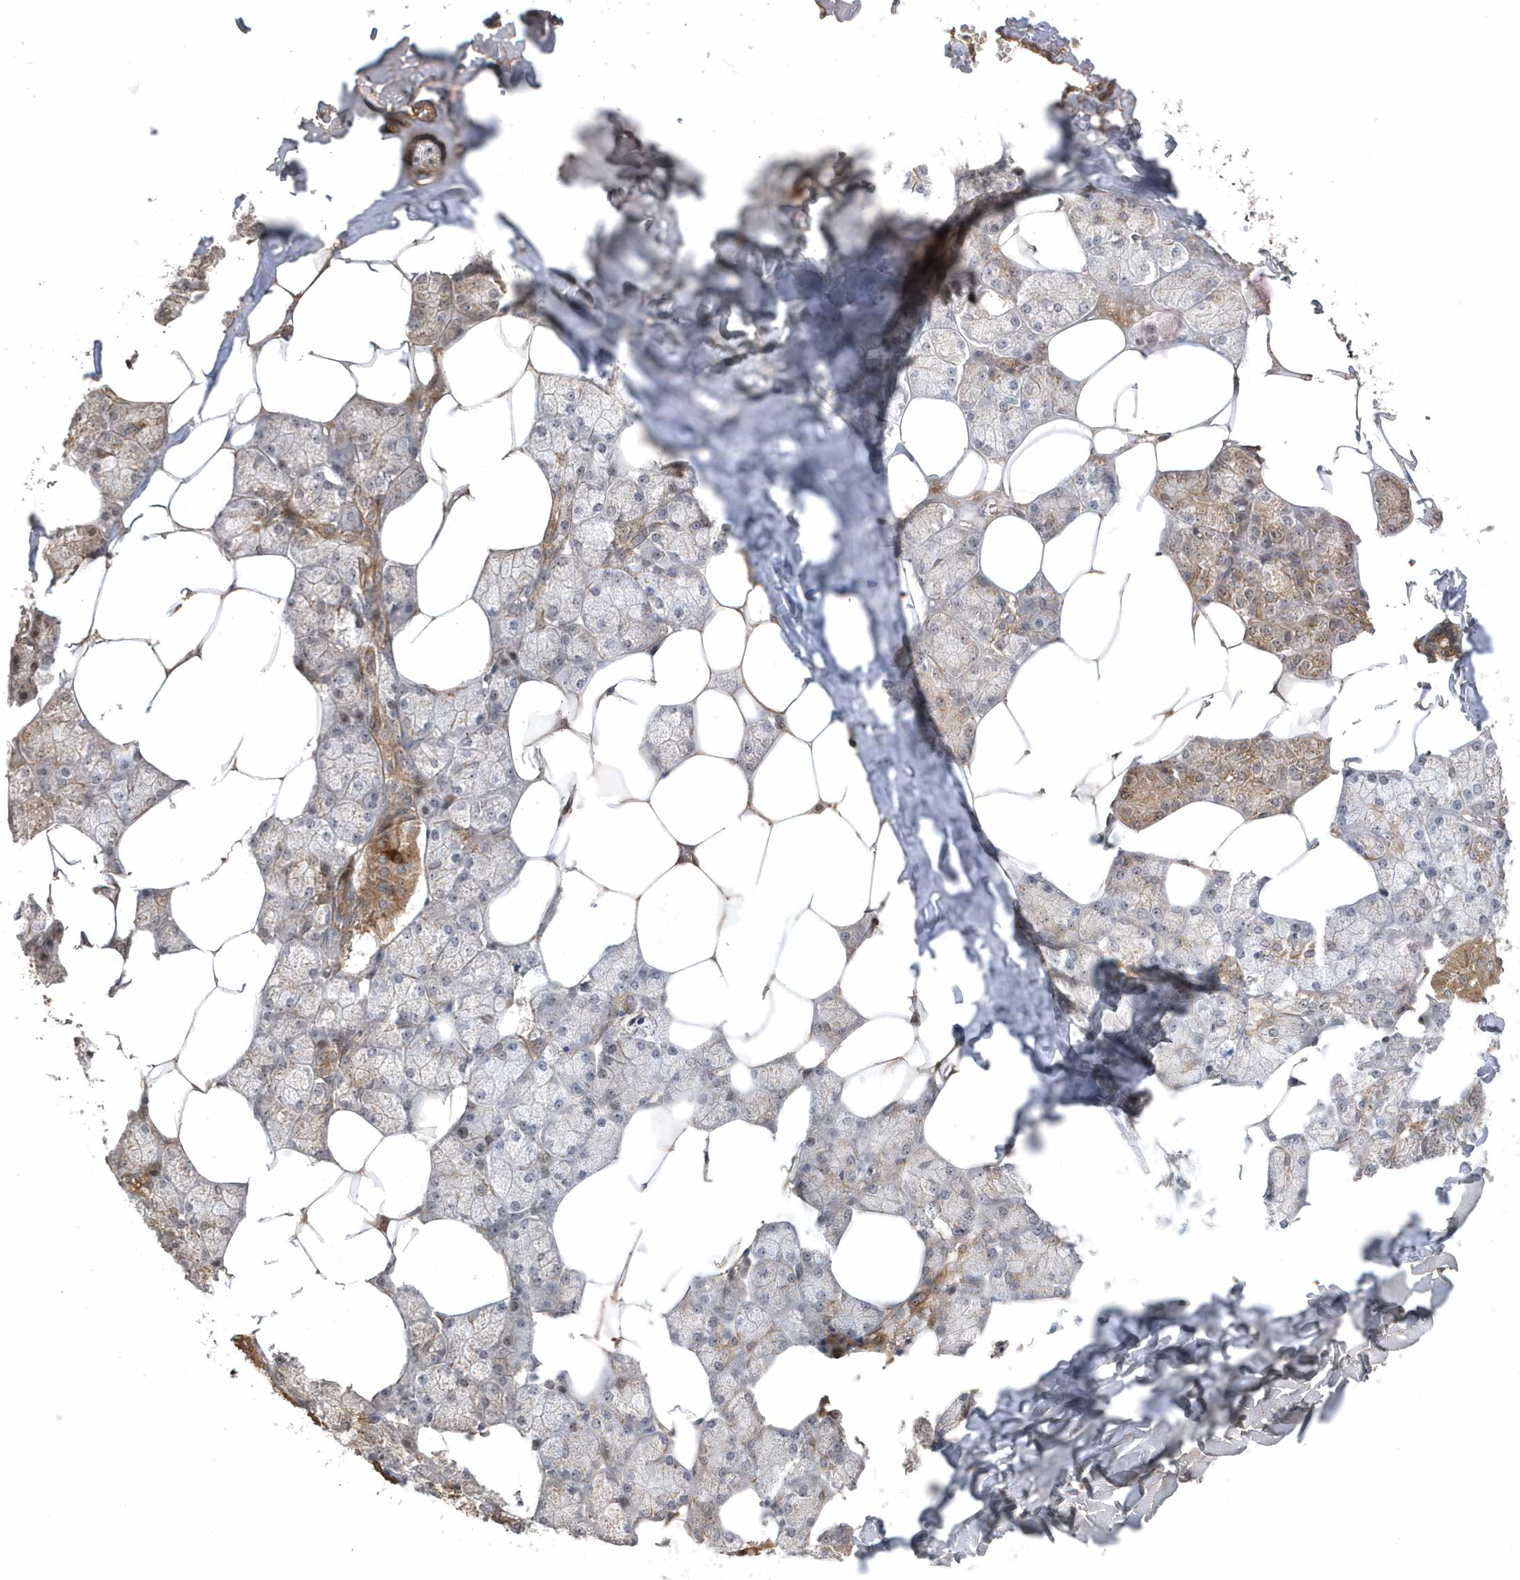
{"staining": {"intensity": "strong", "quantity": "<25%", "location": "cytoplasmic/membranous"}, "tissue": "salivary gland", "cell_type": "Glandular cells", "image_type": "normal", "snomed": [{"axis": "morphology", "description": "Normal tissue, NOS"}, {"axis": "topography", "description": "Salivary gland"}], "caption": "Strong cytoplasmic/membranous protein staining is identified in about <25% of glandular cells in salivary gland.", "gene": "GTPBP6", "patient": {"sex": "male", "age": 62}}